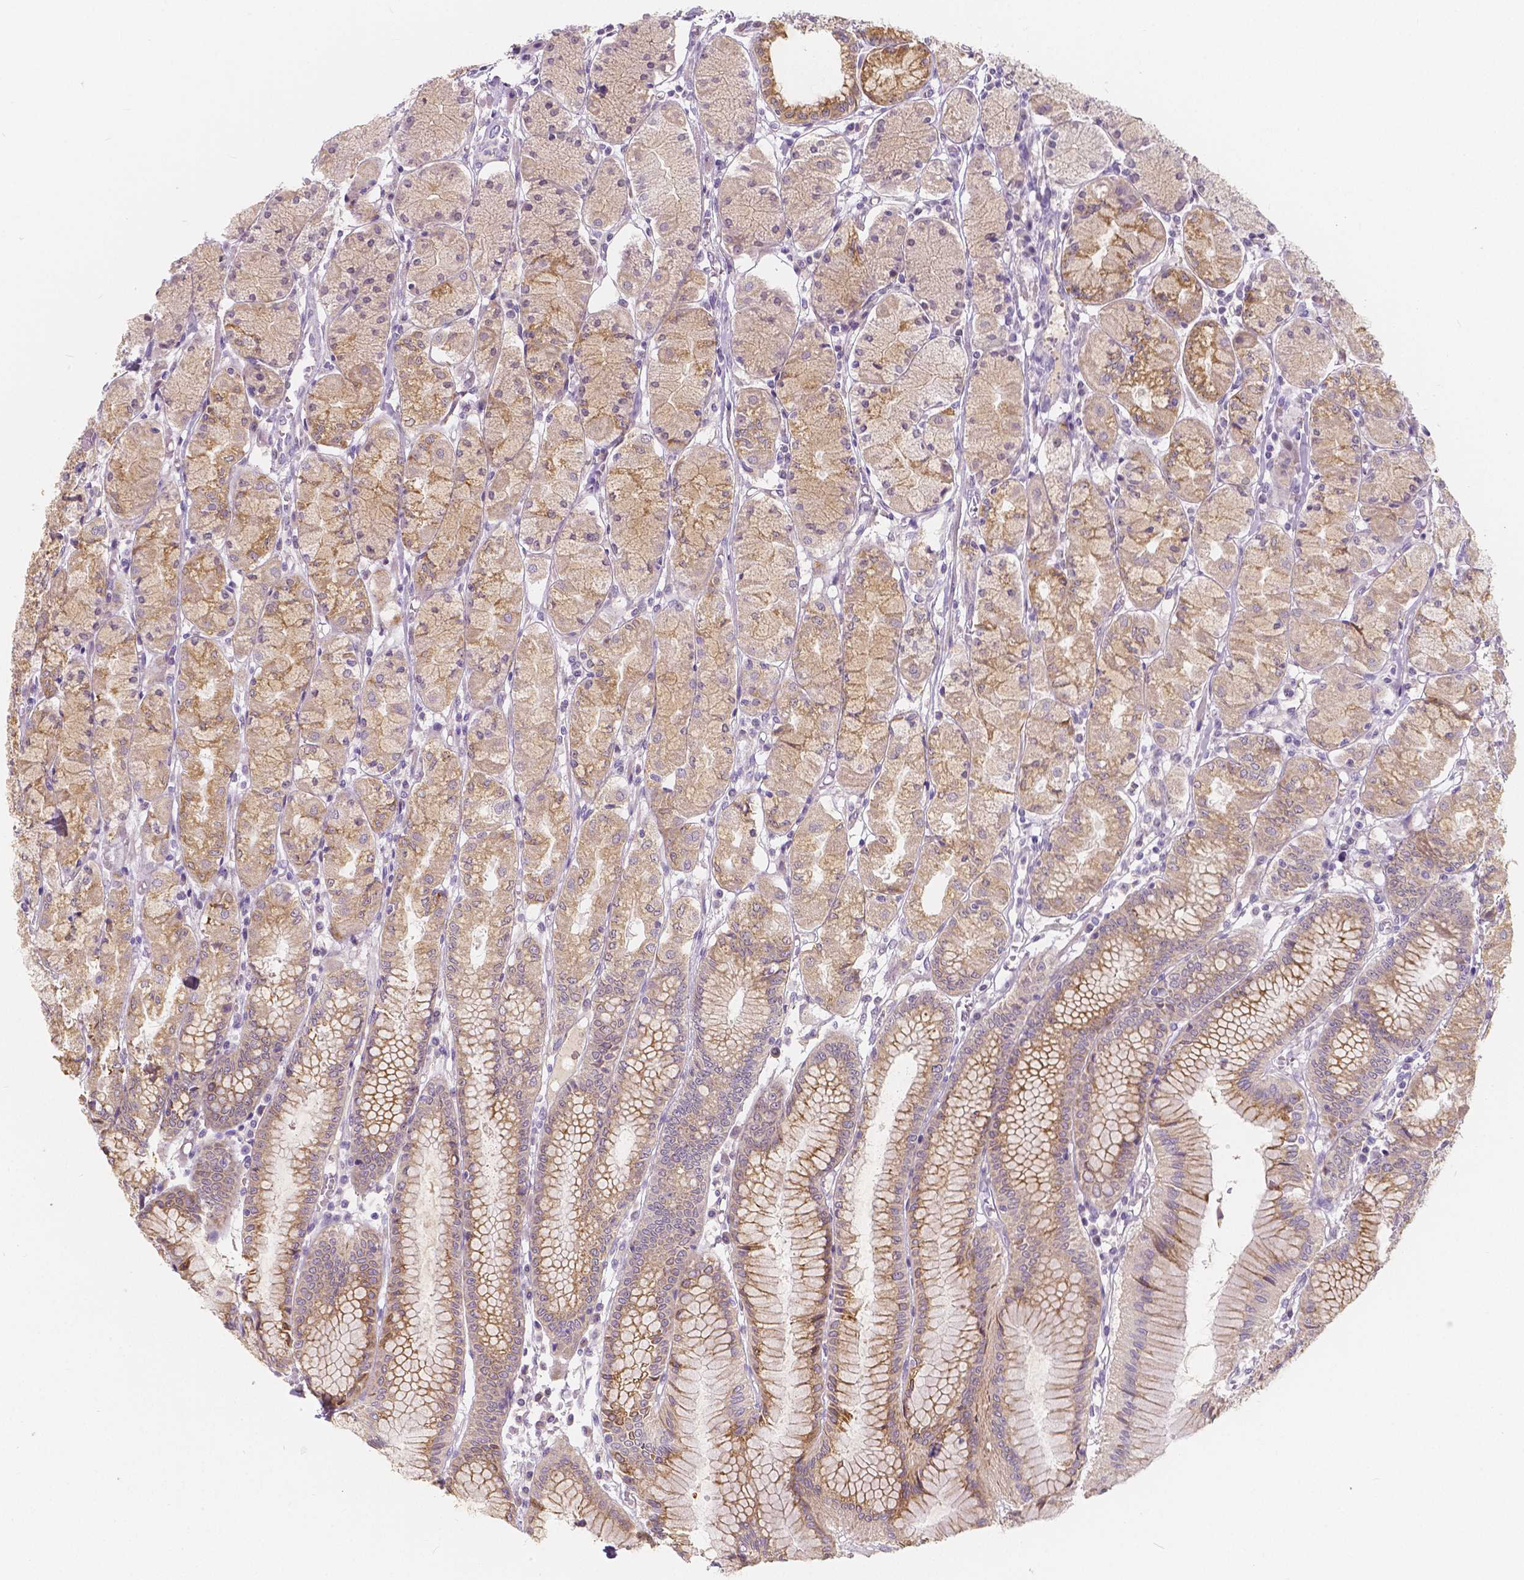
{"staining": {"intensity": "moderate", "quantity": ">75%", "location": "cytoplasmic/membranous"}, "tissue": "stomach", "cell_type": "Glandular cells", "image_type": "normal", "snomed": [{"axis": "morphology", "description": "Normal tissue, NOS"}, {"axis": "topography", "description": "Stomach, upper"}], "caption": "Immunohistochemistry (IHC) of benign human stomach exhibits medium levels of moderate cytoplasmic/membranous staining in approximately >75% of glandular cells. Nuclei are stained in blue.", "gene": "RNF186", "patient": {"sex": "male", "age": 69}}